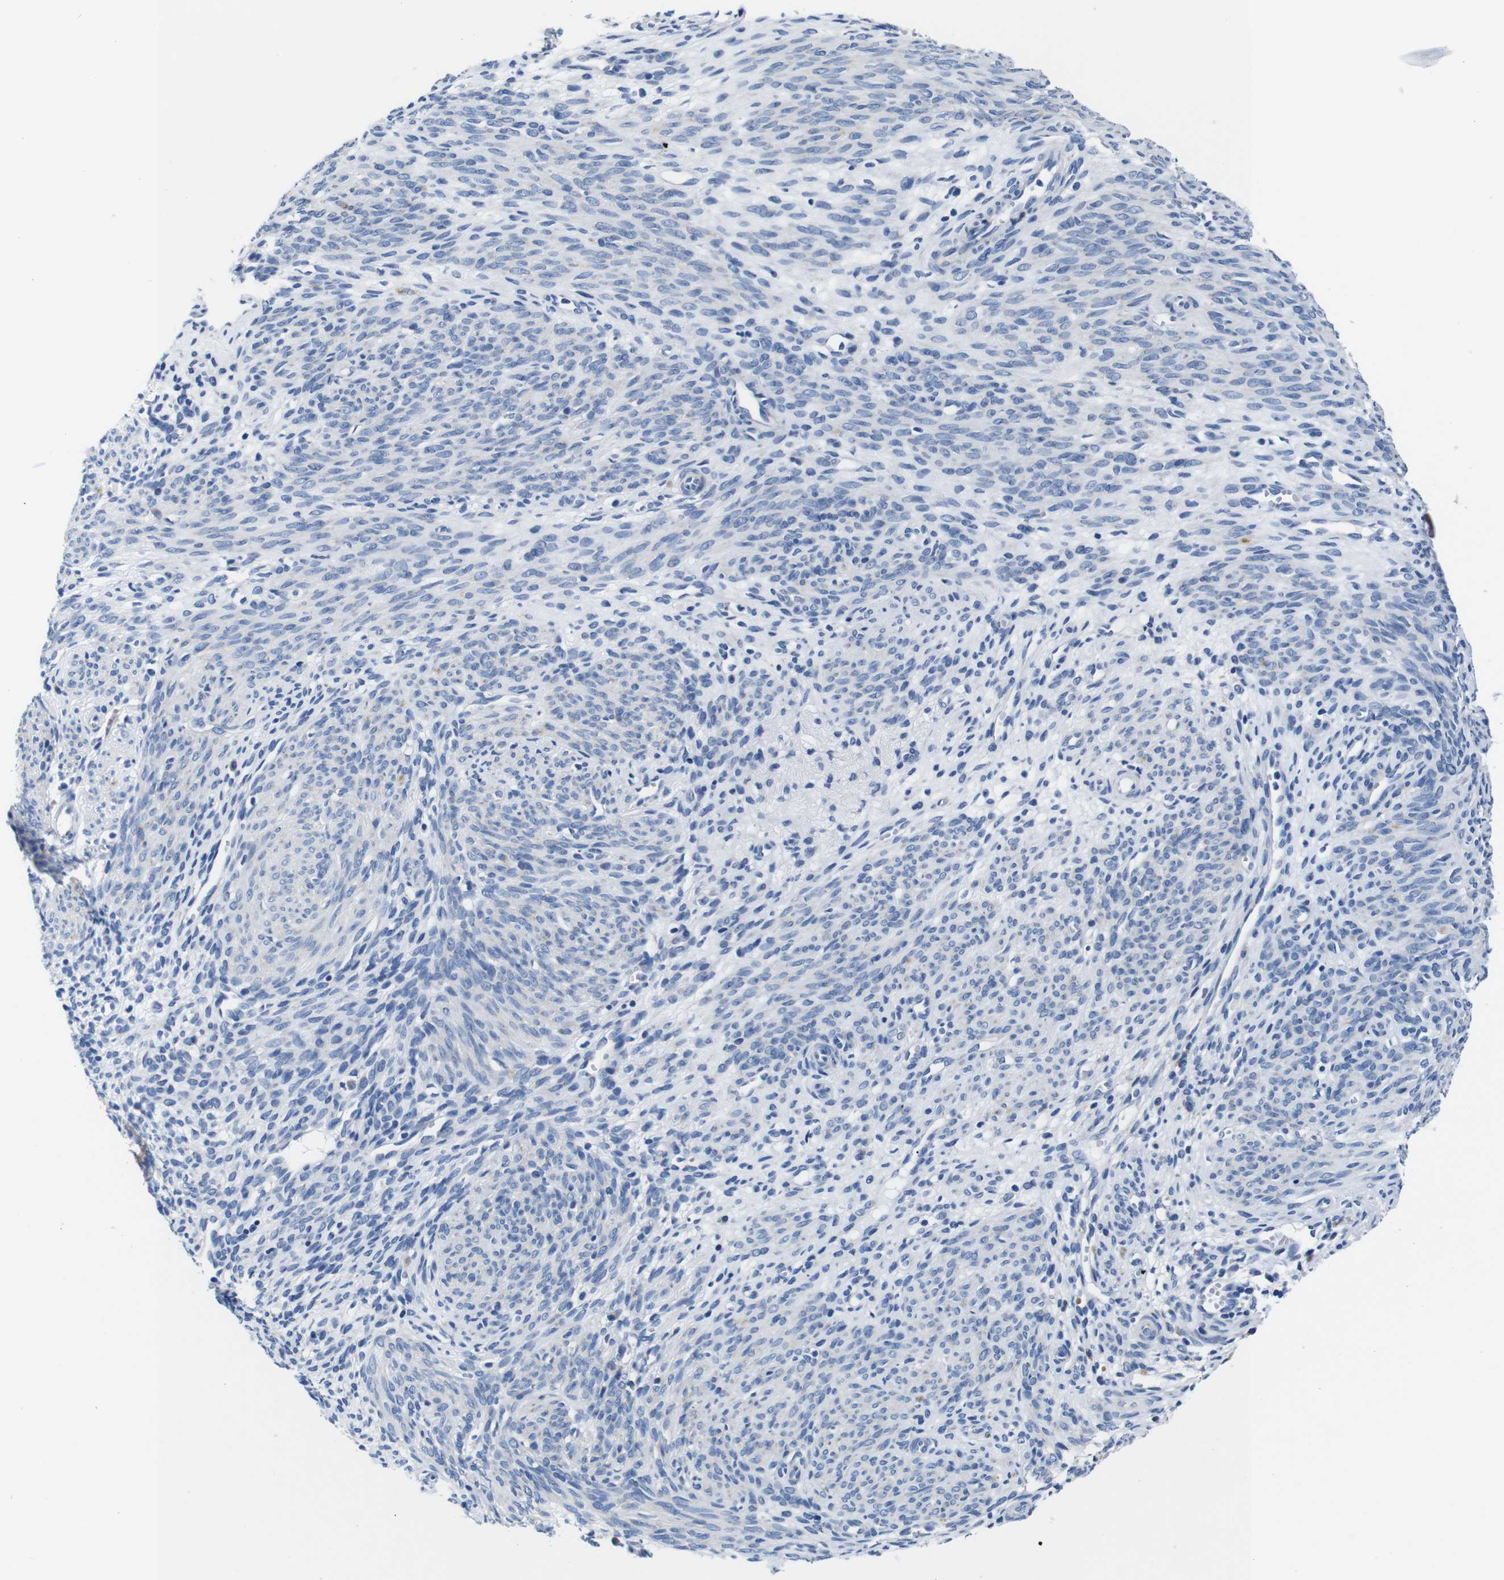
{"staining": {"intensity": "negative", "quantity": "none", "location": "none"}, "tissue": "endometrium", "cell_type": "Cells in endometrial stroma", "image_type": "normal", "snomed": [{"axis": "morphology", "description": "Normal tissue, NOS"}, {"axis": "morphology", "description": "Adenocarcinoma, NOS"}, {"axis": "topography", "description": "Endometrium"}, {"axis": "topography", "description": "Ovary"}], "caption": "Immunohistochemistry photomicrograph of unremarkable endometrium: endometrium stained with DAB (3,3'-diaminobenzidine) demonstrates no significant protein positivity in cells in endometrial stroma.", "gene": "SNX19", "patient": {"sex": "female", "age": 68}}